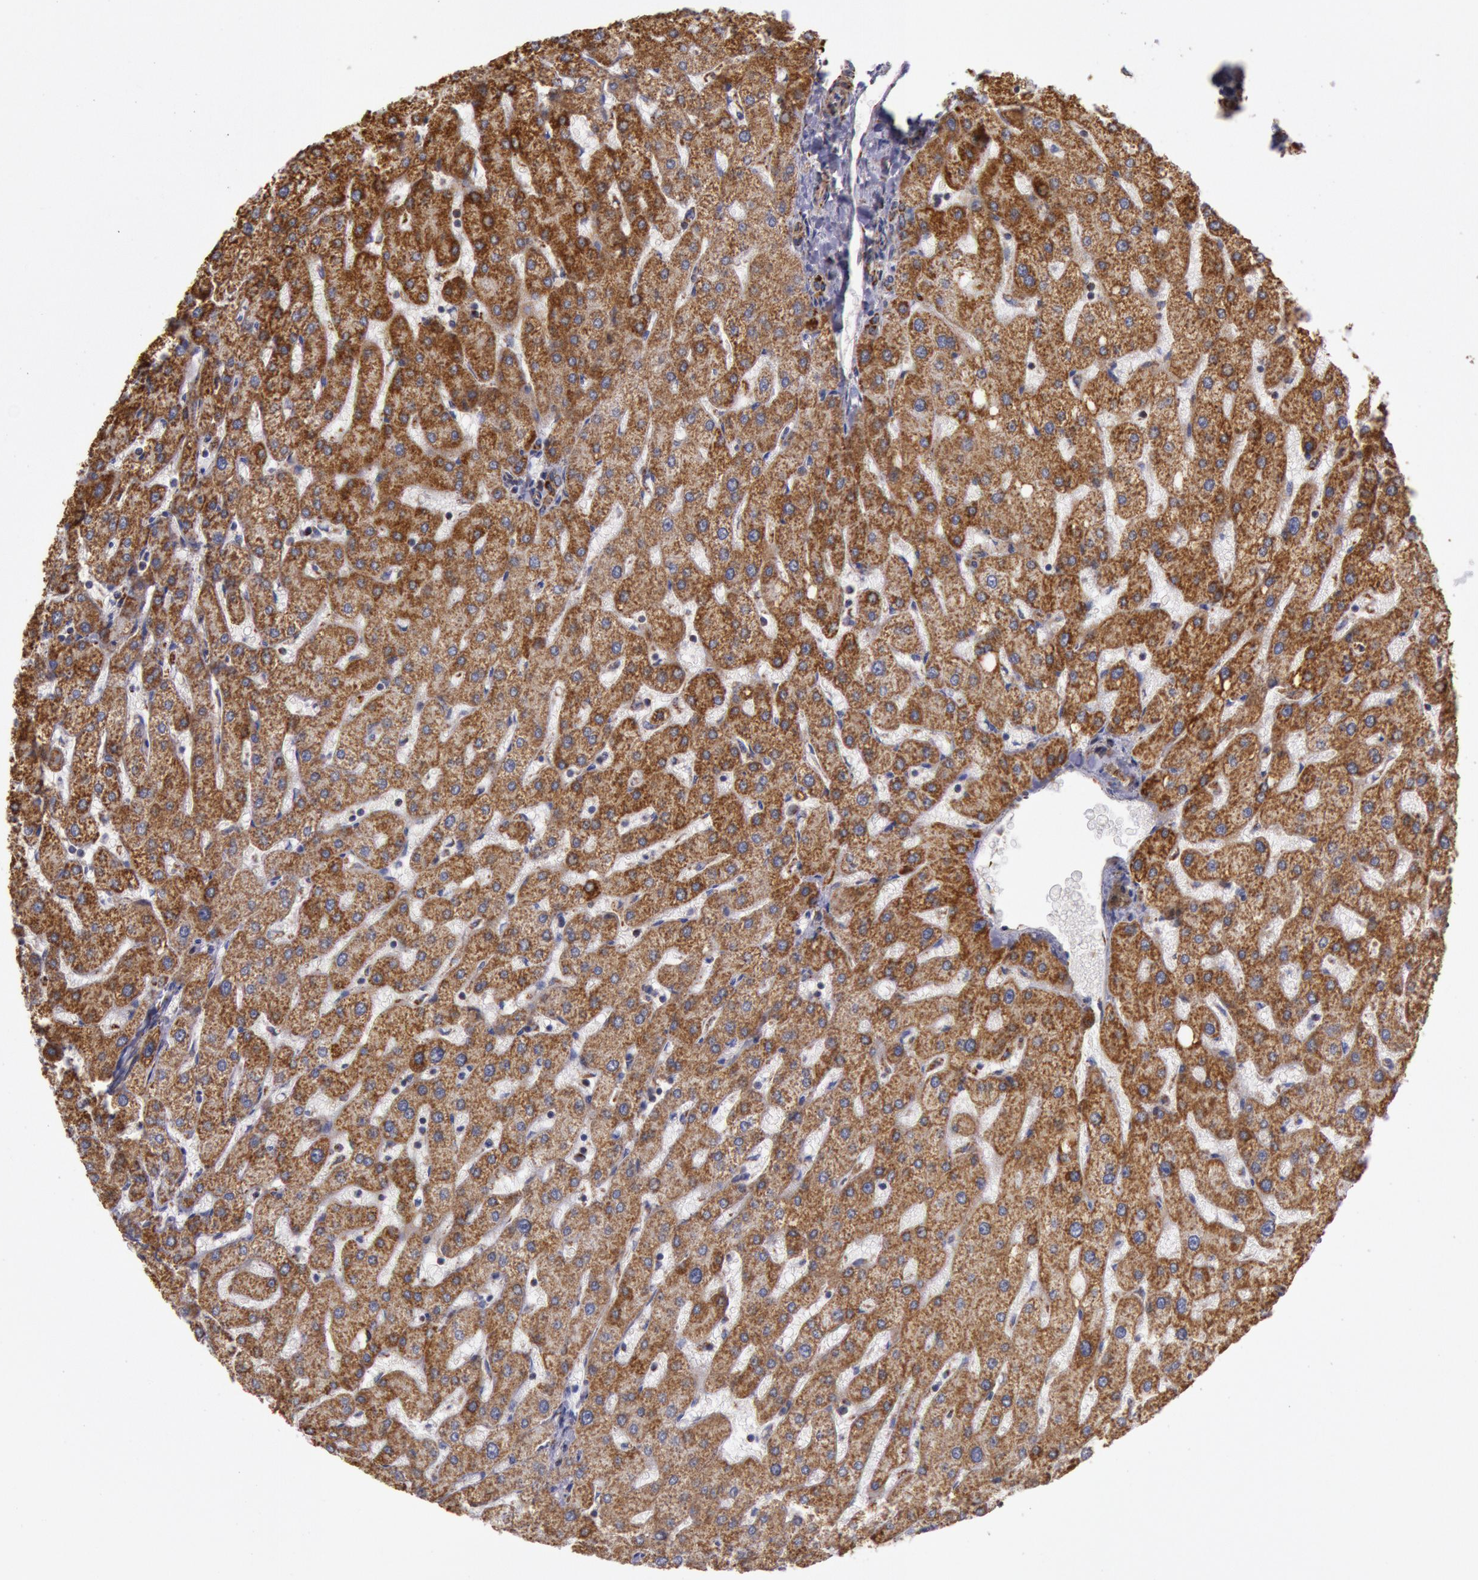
{"staining": {"intensity": "moderate", "quantity": ">75%", "location": "cytoplasmic/membranous"}, "tissue": "liver", "cell_type": "Cholangiocytes", "image_type": "normal", "snomed": [{"axis": "morphology", "description": "Normal tissue, NOS"}, {"axis": "topography", "description": "Liver"}], "caption": "Protein expression analysis of benign liver reveals moderate cytoplasmic/membranous positivity in about >75% of cholangiocytes.", "gene": "CYC1", "patient": {"sex": "male", "age": 67}}